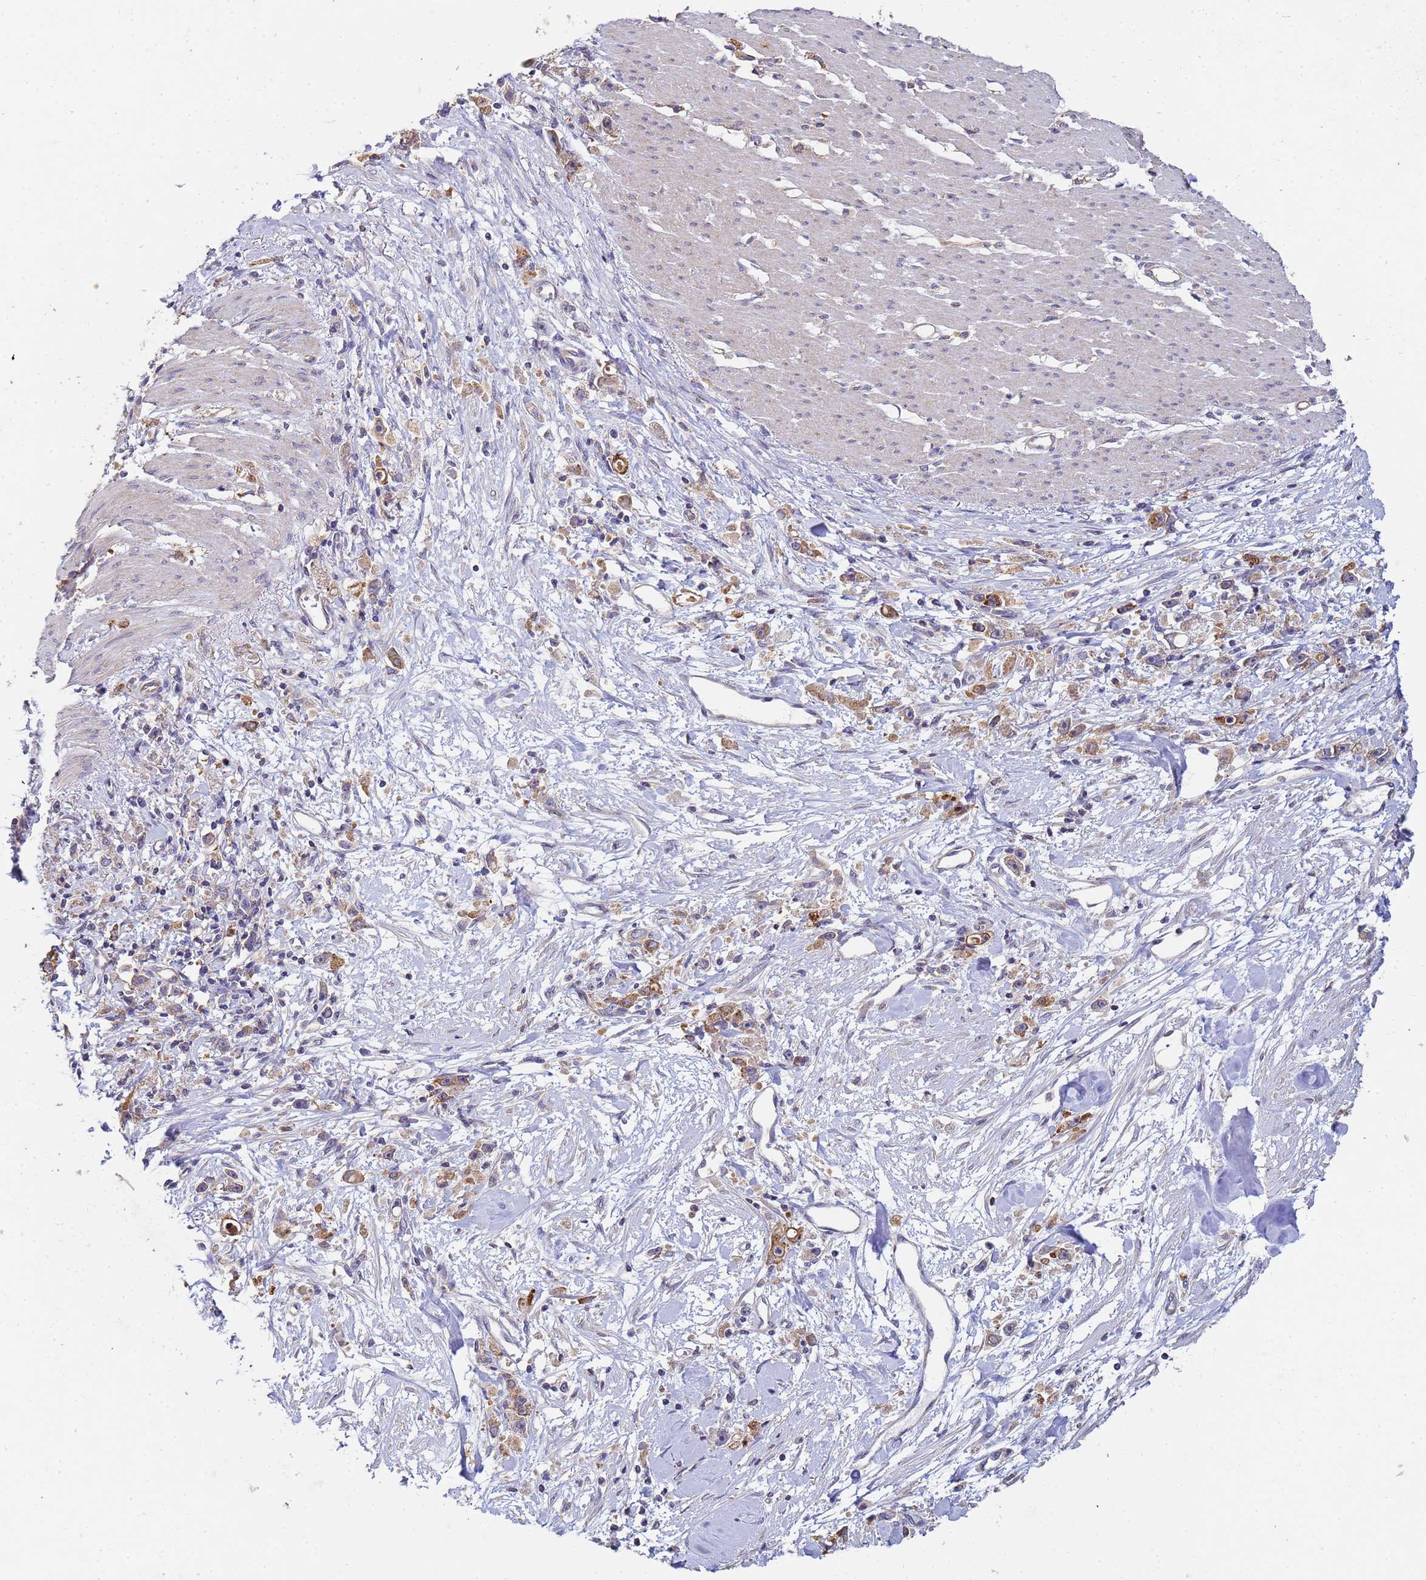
{"staining": {"intensity": "weak", "quantity": "25%-75%", "location": "cytoplasmic/membranous"}, "tissue": "stomach cancer", "cell_type": "Tumor cells", "image_type": "cancer", "snomed": [{"axis": "morphology", "description": "Adenocarcinoma, NOS"}, {"axis": "topography", "description": "Stomach"}], "caption": "There is low levels of weak cytoplasmic/membranous positivity in tumor cells of adenocarcinoma (stomach), as demonstrated by immunohistochemical staining (brown color).", "gene": "CDC34", "patient": {"sex": "female", "age": 59}}